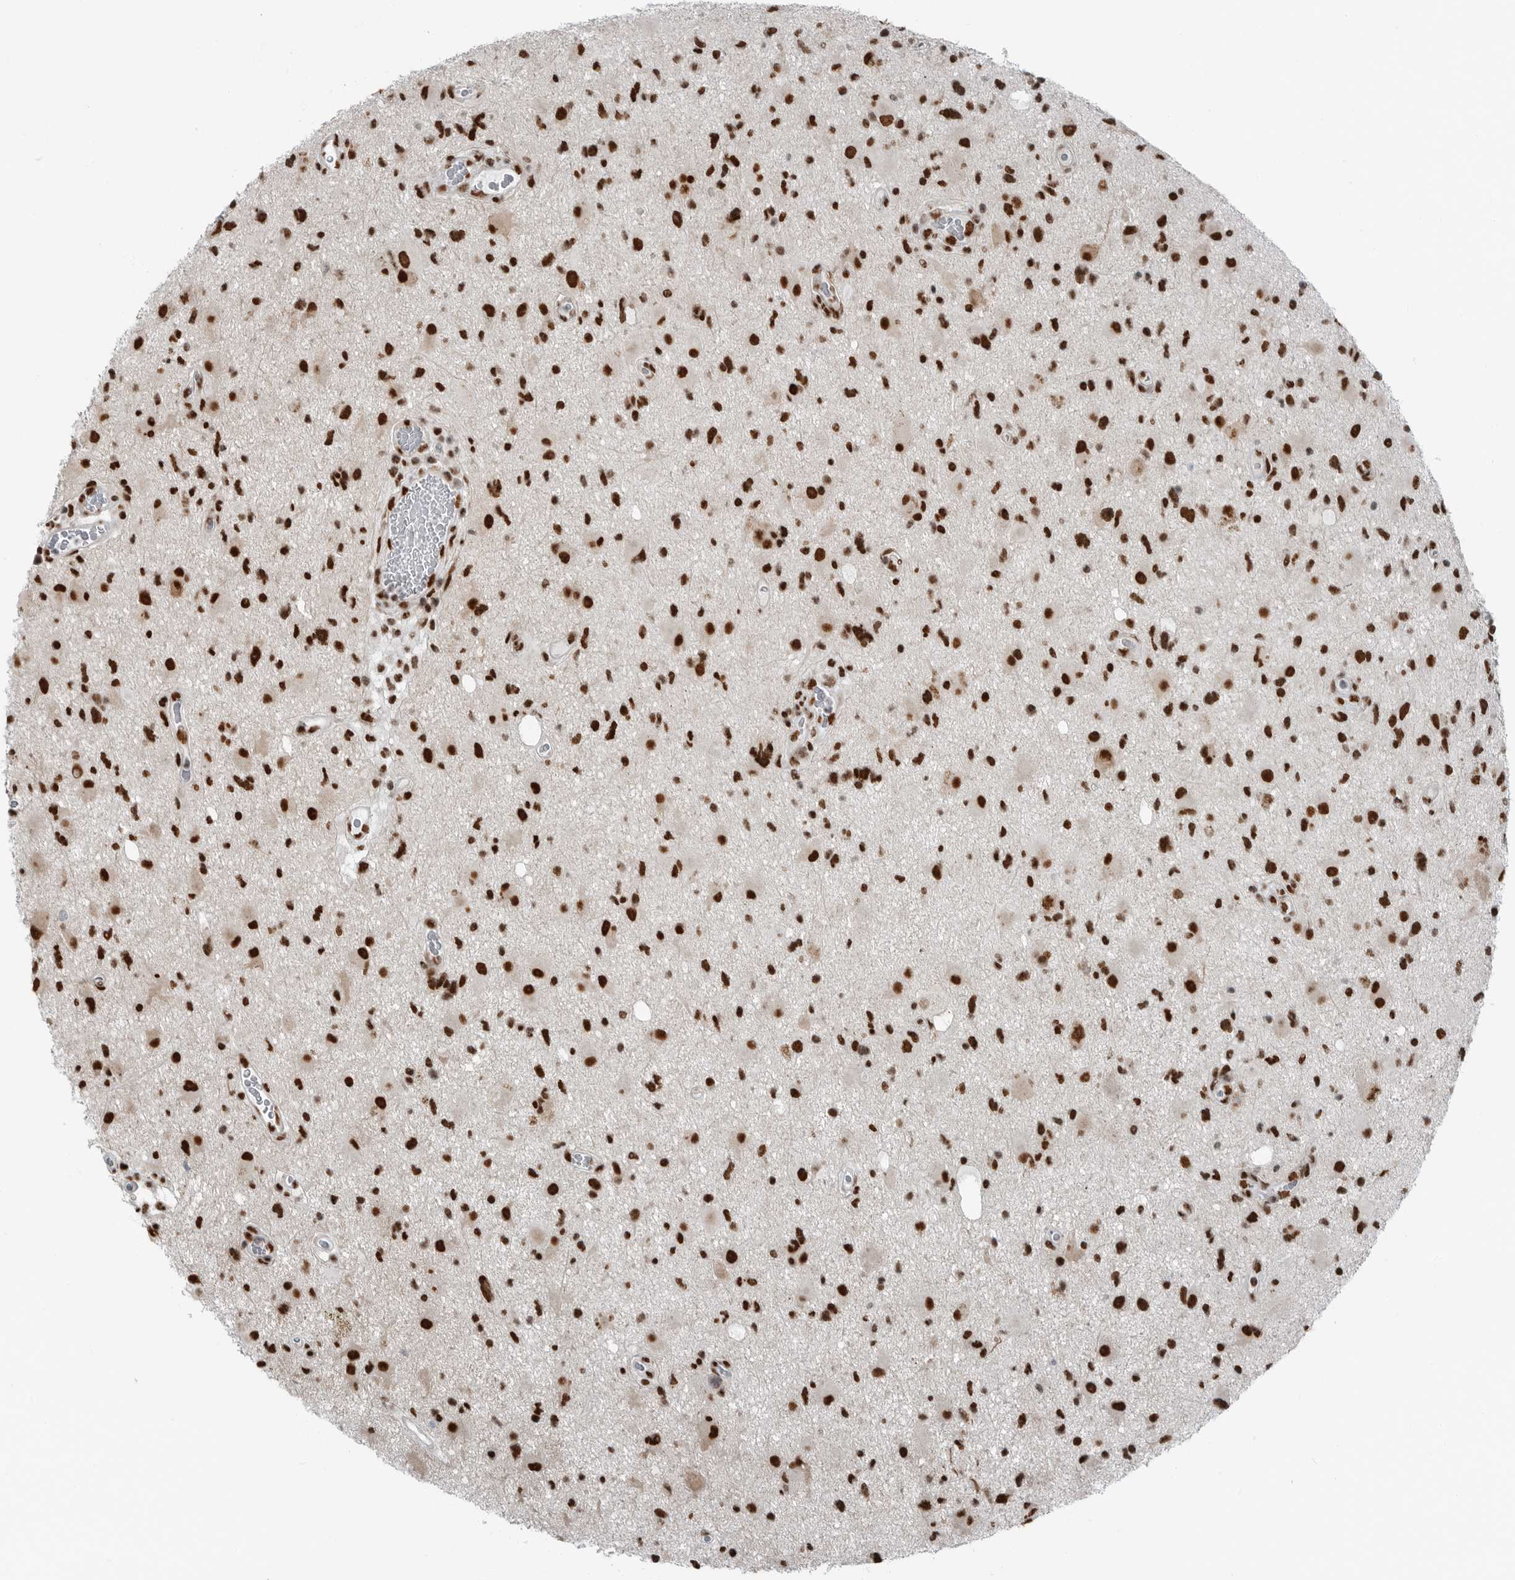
{"staining": {"intensity": "strong", "quantity": ">75%", "location": "nuclear"}, "tissue": "glioma", "cell_type": "Tumor cells", "image_type": "cancer", "snomed": [{"axis": "morphology", "description": "Glioma, malignant, High grade"}, {"axis": "topography", "description": "Brain"}], "caption": "IHC micrograph of neoplastic tissue: human malignant glioma (high-grade) stained using IHC shows high levels of strong protein expression localized specifically in the nuclear of tumor cells, appearing as a nuclear brown color.", "gene": "BLZF1", "patient": {"sex": "male", "age": 33}}